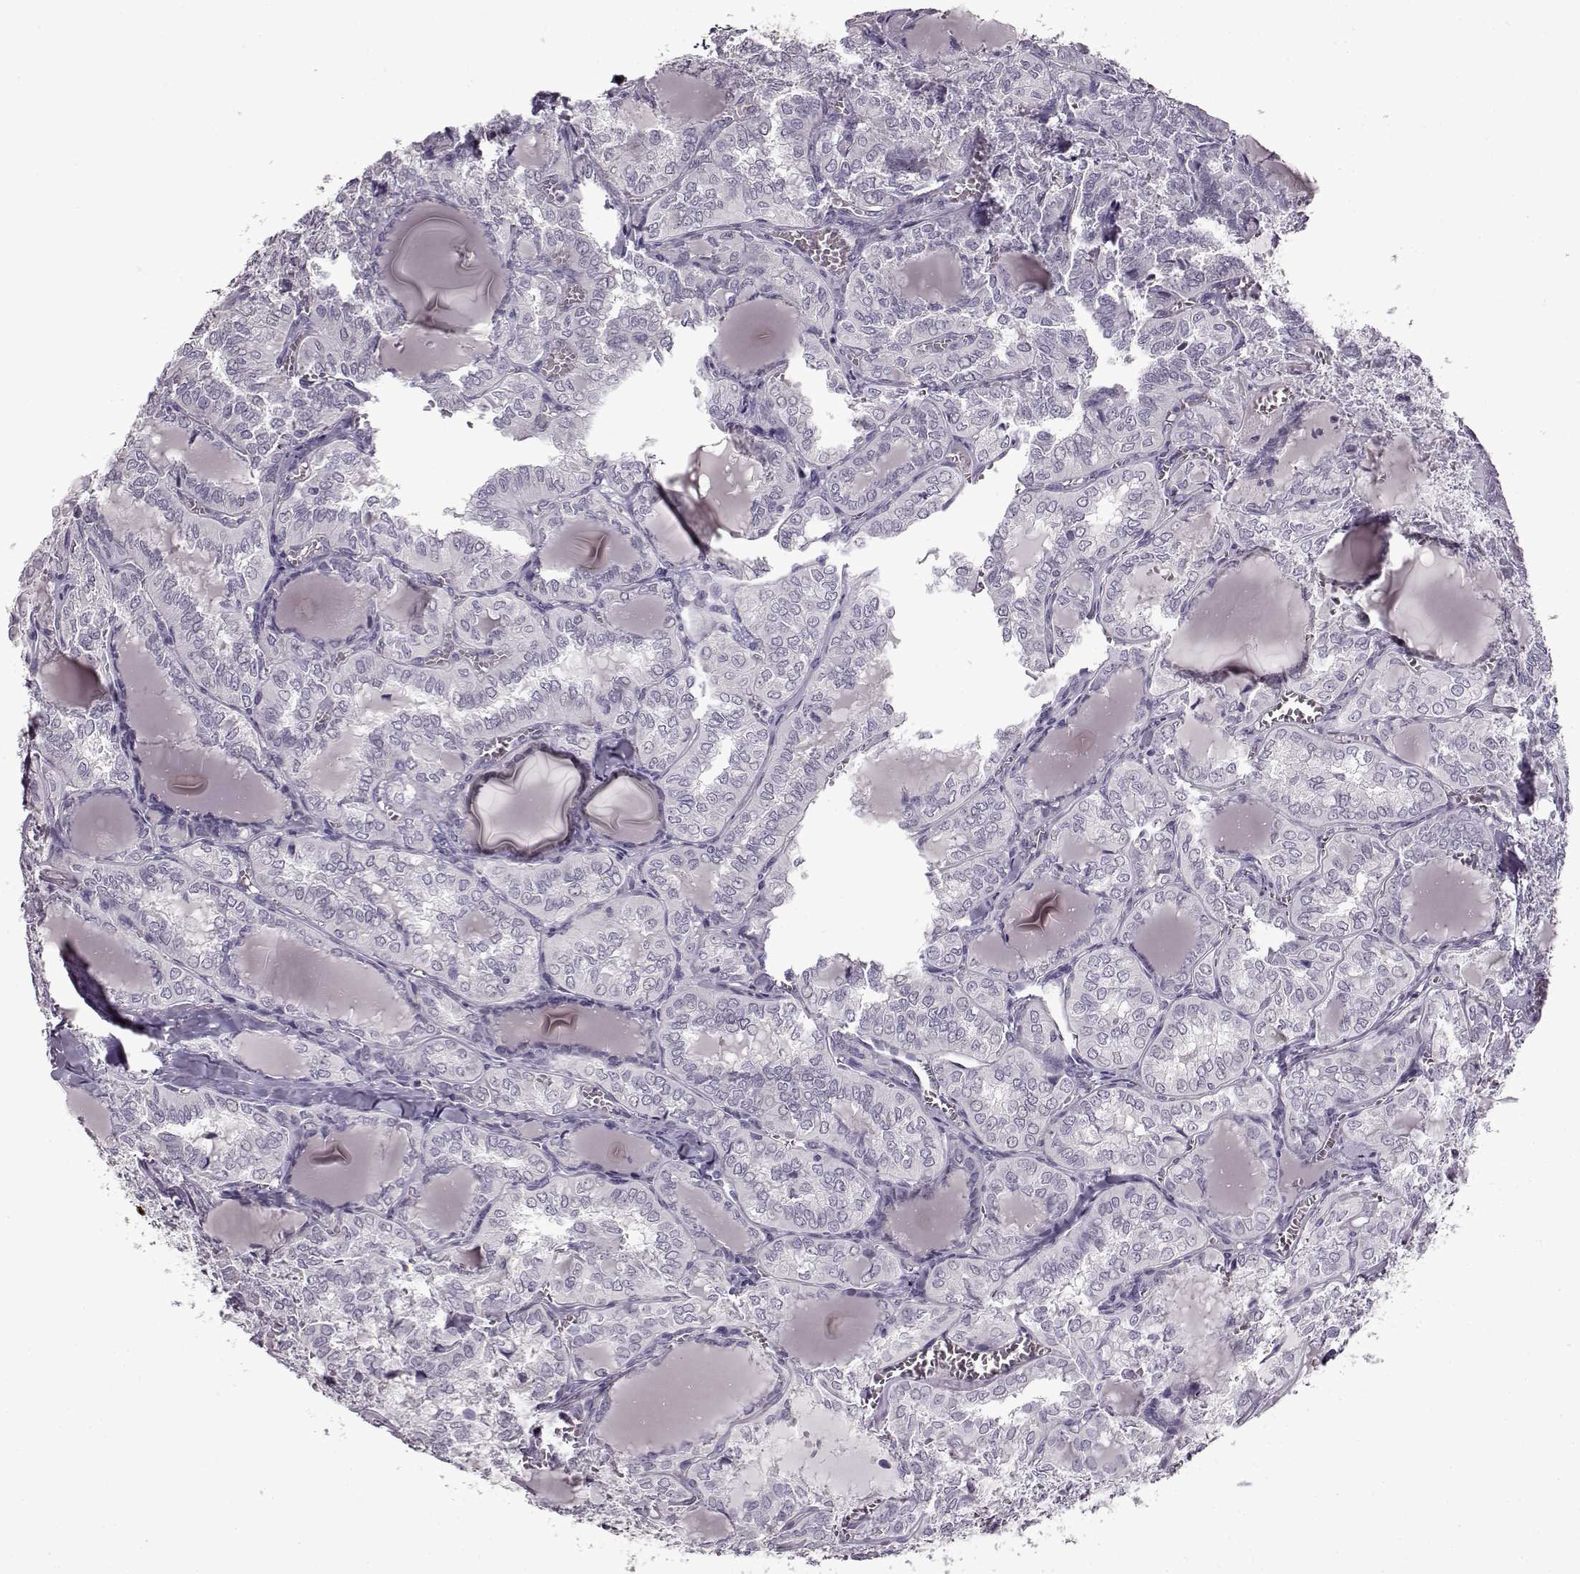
{"staining": {"intensity": "negative", "quantity": "none", "location": "none"}, "tissue": "thyroid cancer", "cell_type": "Tumor cells", "image_type": "cancer", "snomed": [{"axis": "morphology", "description": "Papillary adenocarcinoma, NOS"}, {"axis": "topography", "description": "Thyroid gland"}], "caption": "Micrograph shows no significant protein staining in tumor cells of thyroid cancer (papillary adenocarcinoma).", "gene": "FSHB", "patient": {"sex": "female", "age": 41}}